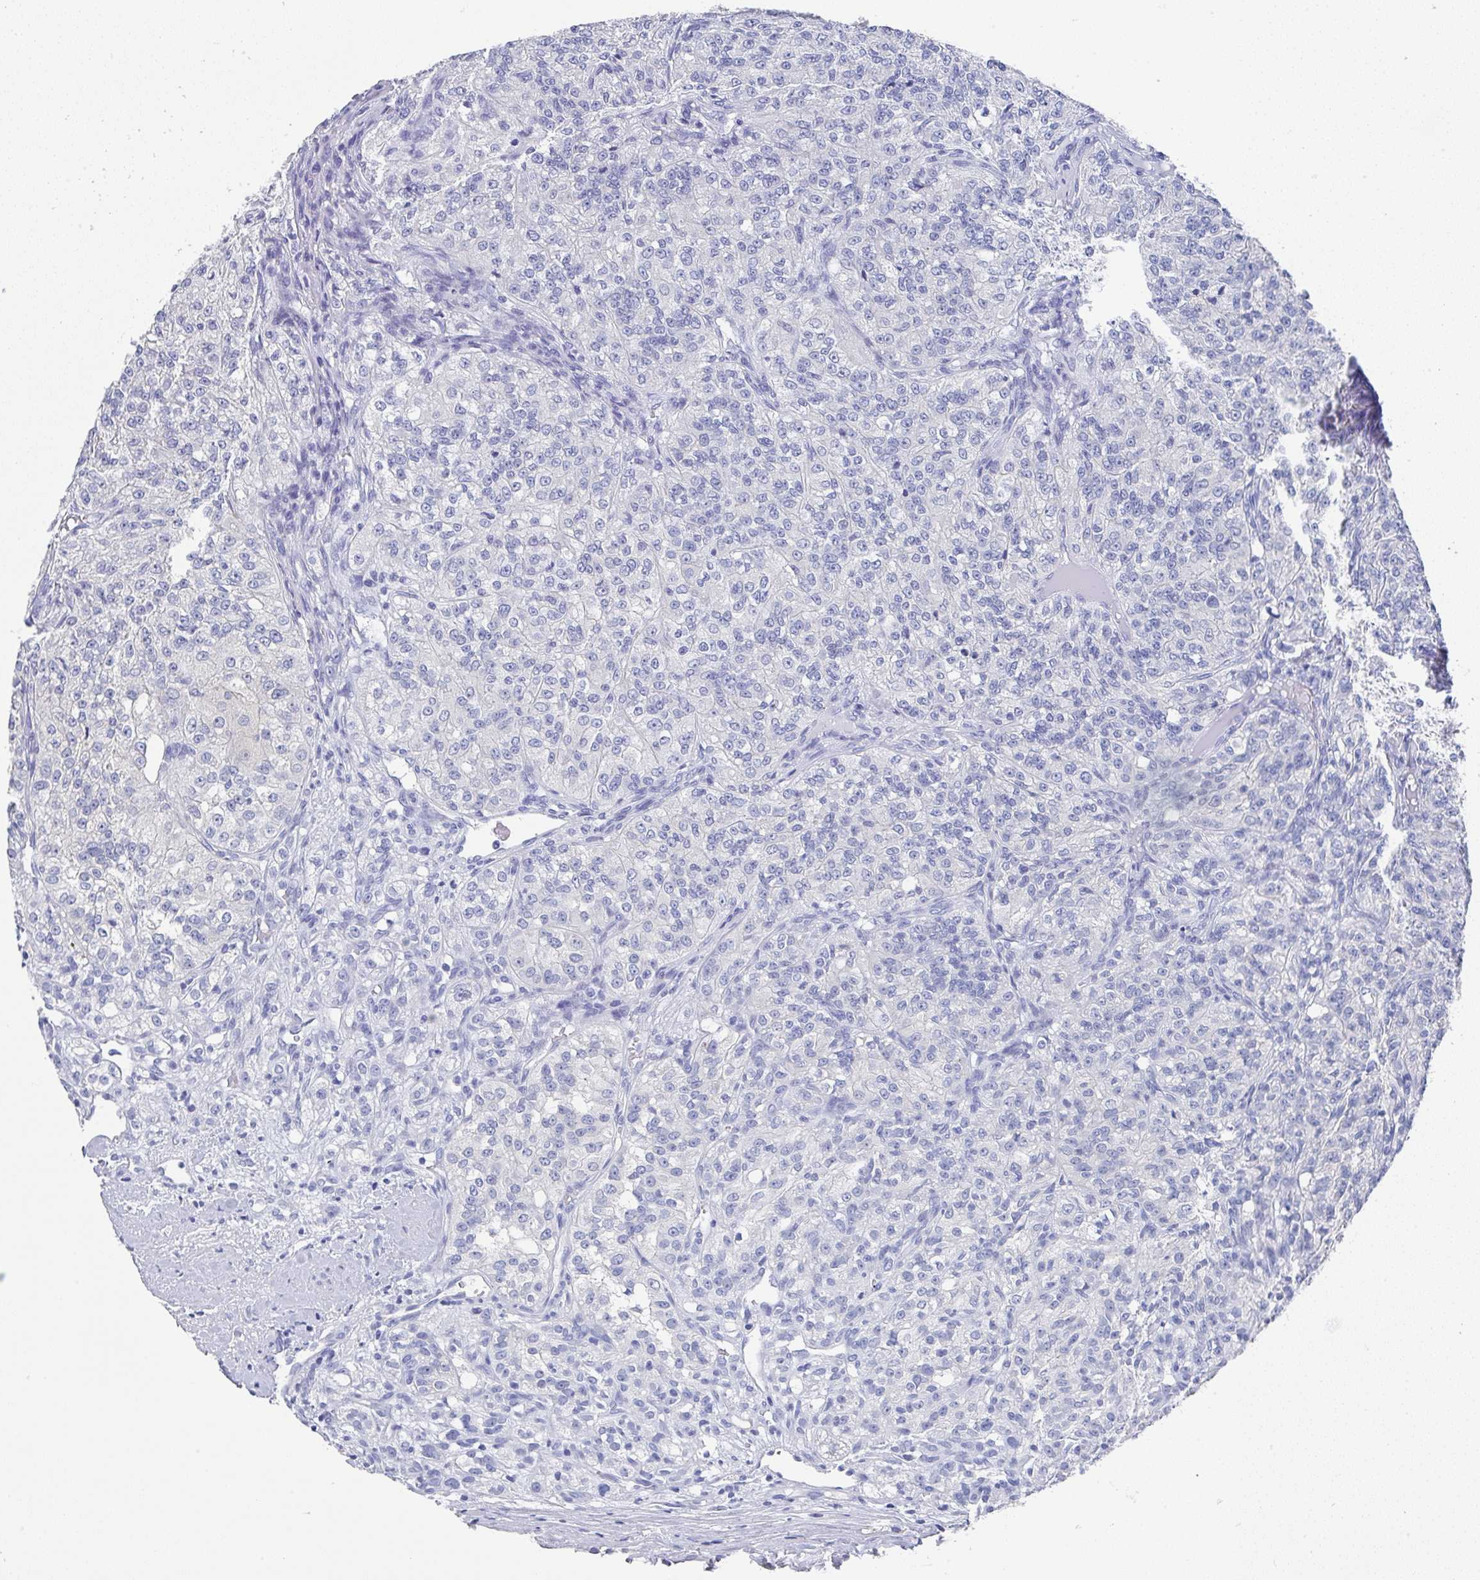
{"staining": {"intensity": "negative", "quantity": "none", "location": "none"}, "tissue": "renal cancer", "cell_type": "Tumor cells", "image_type": "cancer", "snomed": [{"axis": "morphology", "description": "Adenocarcinoma, NOS"}, {"axis": "topography", "description": "Kidney"}], "caption": "The photomicrograph displays no significant staining in tumor cells of adenocarcinoma (renal).", "gene": "TNFRSF8", "patient": {"sex": "female", "age": 63}}